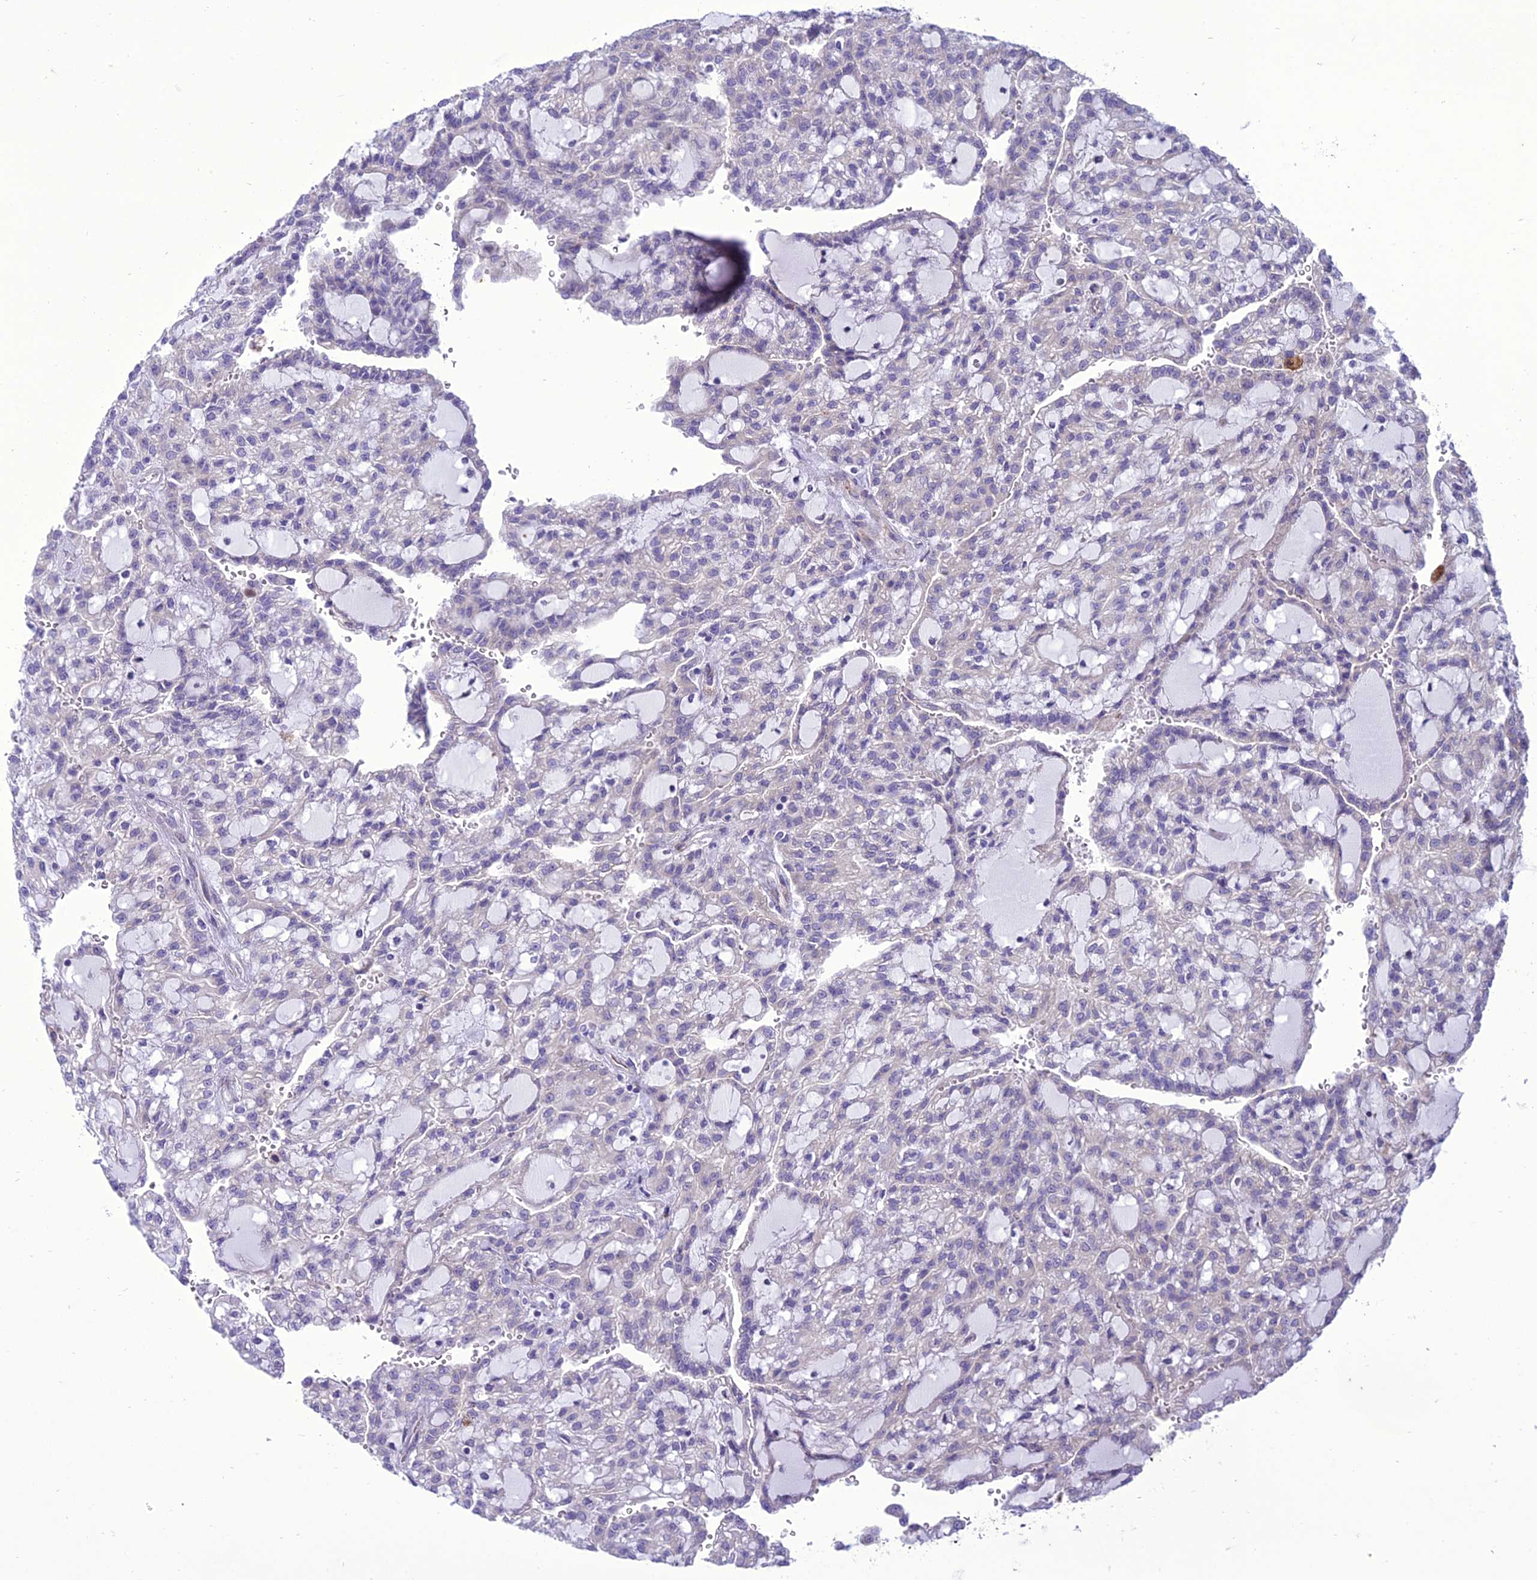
{"staining": {"intensity": "negative", "quantity": "none", "location": "none"}, "tissue": "renal cancer", "cell_type": "Tumor cells", "image_type": "cancer", "snomed": [{"axis": "morphology", "description": "Adenocarcinoma, NOS"}, {"axis": "topography", "description": "Kidney"}], "caption": "Immunohistochemistry (IHC) histopathology image of neoplastic tissue: renal adenocarcinoma stained with DAB (3,3'-diaminobenzidine) shows no significant protein expression in tumor cells. (DAB (3,3'-diaminobenzidine) immunohistochemistry, high magnification).", "gene": "NEURL2", "patient": {"sex": "male", "age": 63}}